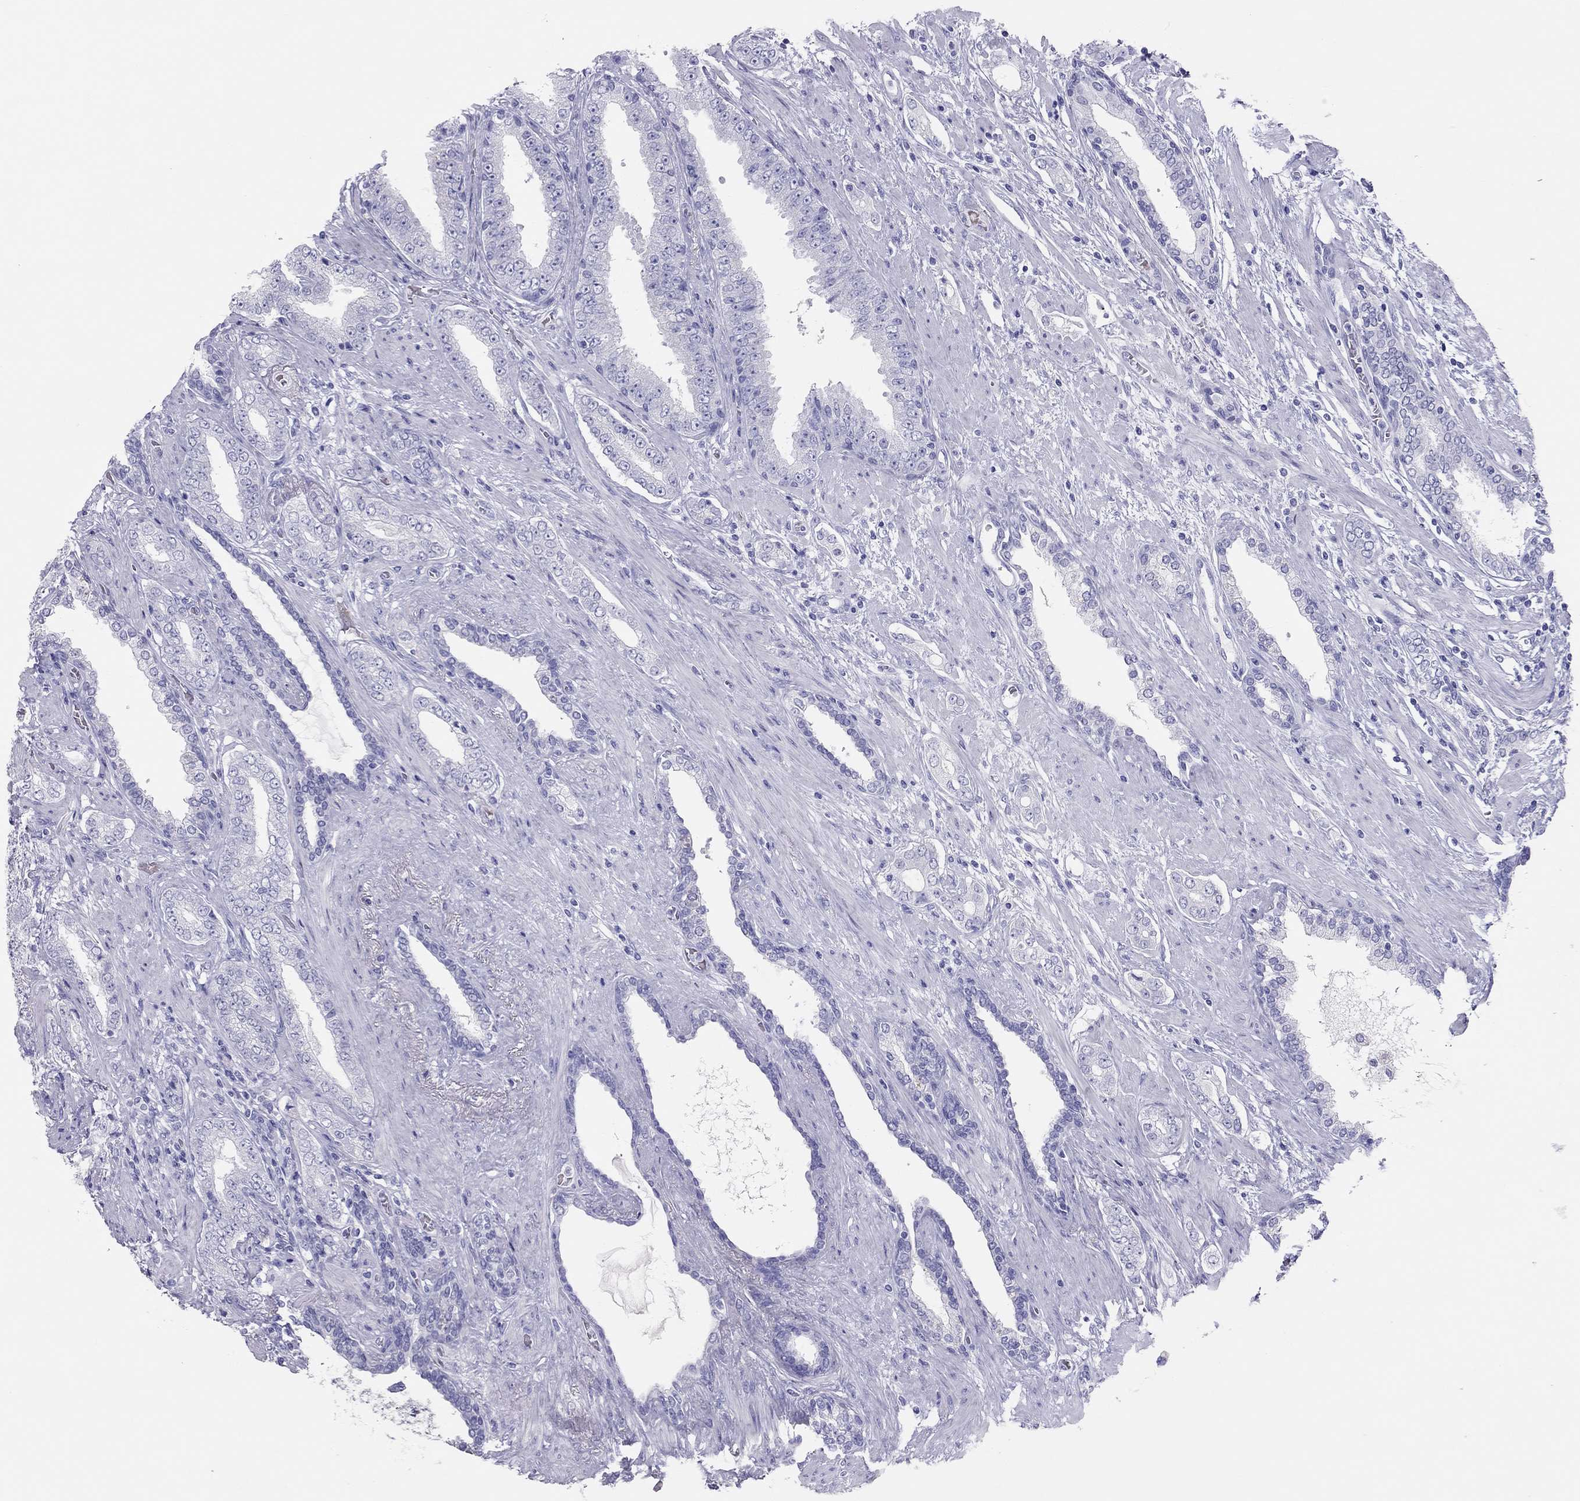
{"staining": {"intensity": "negative", "quantity": "none", "location": "none"}, "tissue": "prostate cancer", "cell_type": "Tumor cells", "image_type": "cancer", "snomed": [{"axis": "morphology", "description": "Adenocarcinoma, Low grade"}, {"axis": "topography", "description": "Prostate and seminal vesicle, NOS"}], "caption": "Tumor cells show no significant protein positivity in prostate cancer (adenocarcinoma (low-grade)).", "gene": "TSHB", "patient": {"sex": "male", "age": 61}}